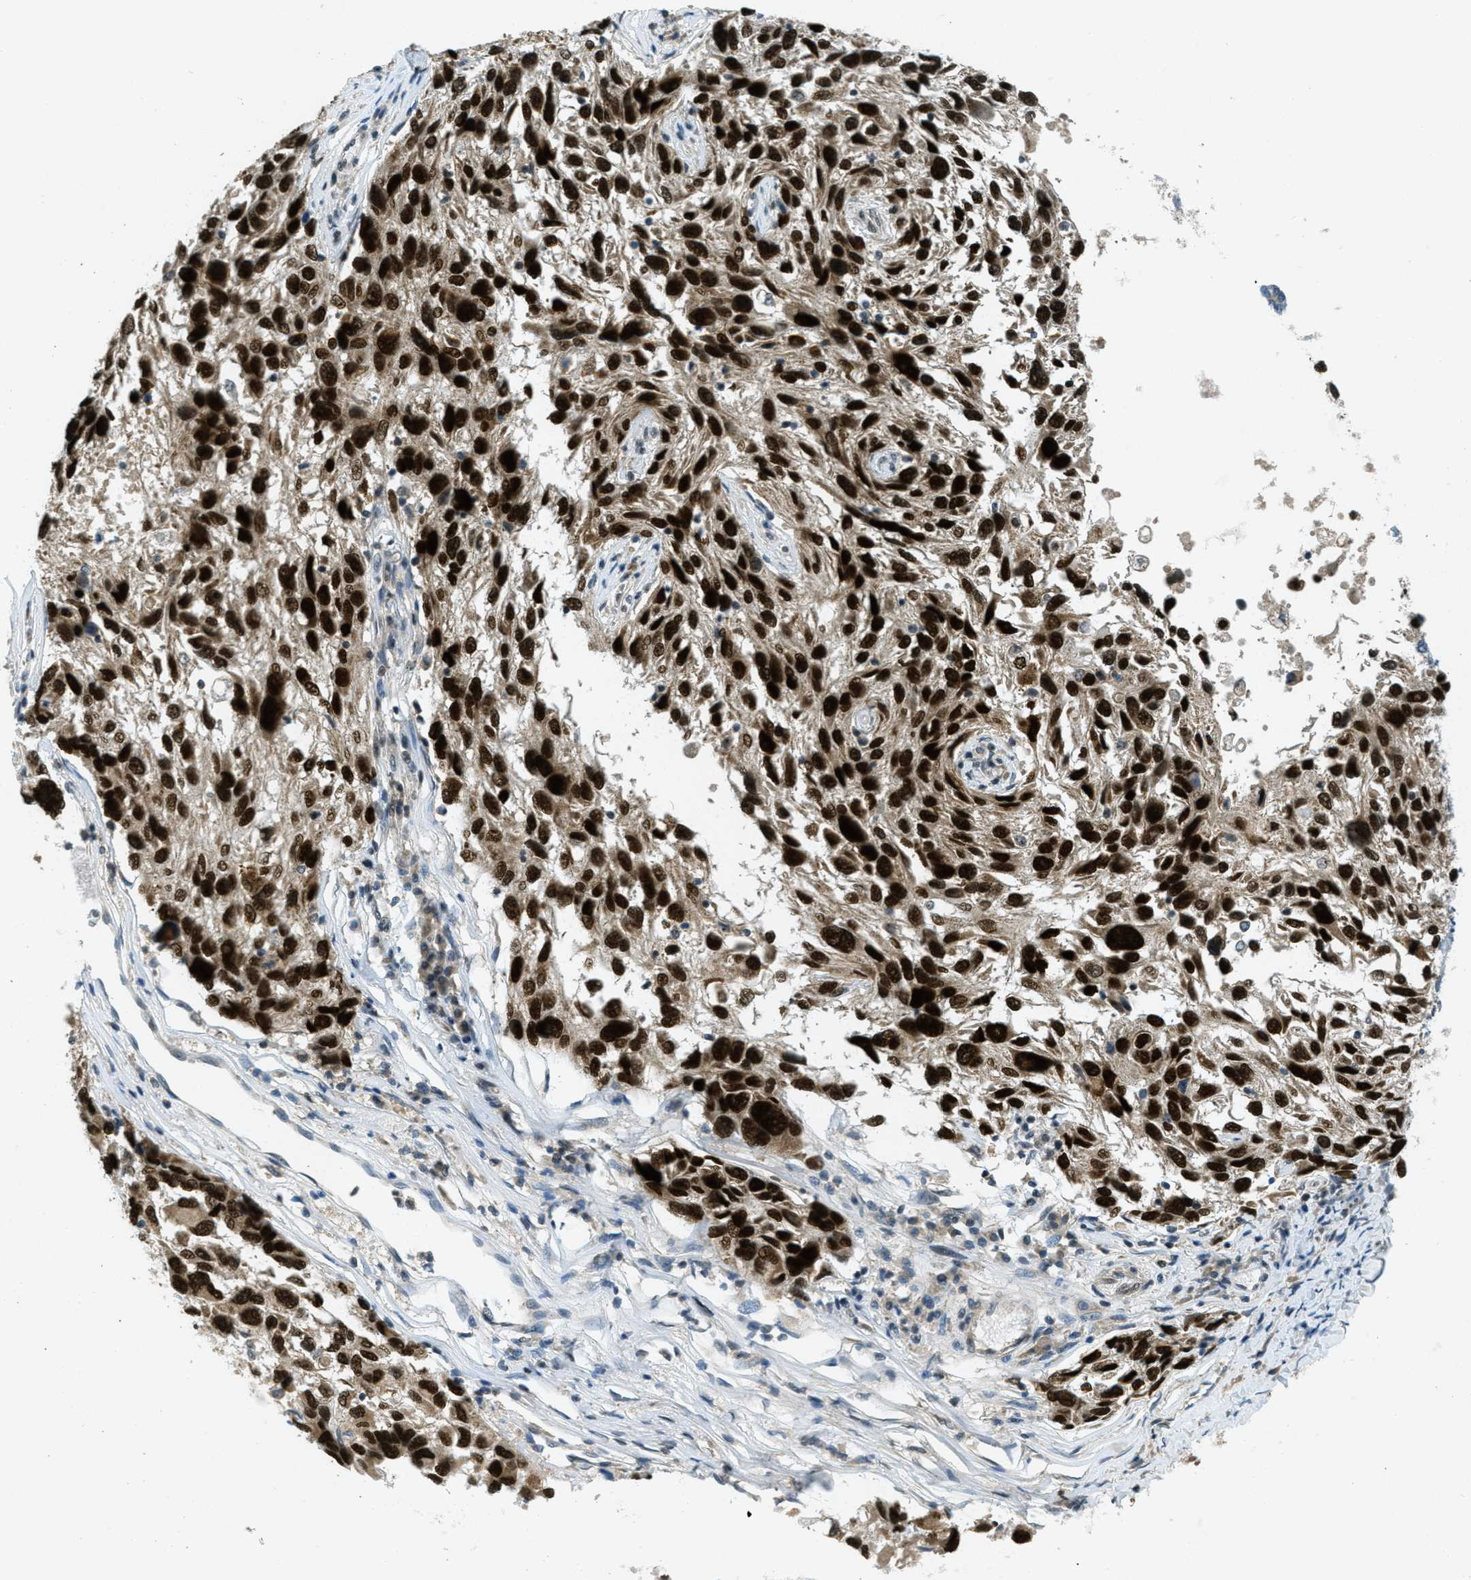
{"staining": {"intensity": "strong", "quantity": ">75%", "location": "nuclear"}, "tissue": "melanoma", "cell_type": "Tumor cells", "image_type": "cancer", "snomed": [{"axis": "morphology", "description": "Malignant melanoma, NOS"}, {"axis": "topography", "description": "Skin"}], "caption": "A high-resolution photomicrograph shows immunohistochemistry (IHC) staining of malignant melanoma, which demonstrates strong nuclear staining in approximately >75% of tumor cells. The staining was performed using DAB (3,3'-diaminobenzidine), with brown indicating positive protein expression. Nuclei are stained blue with hematoxylin.", "gene": "TCF20", "patient": {"sex": "male", "age": 53}}